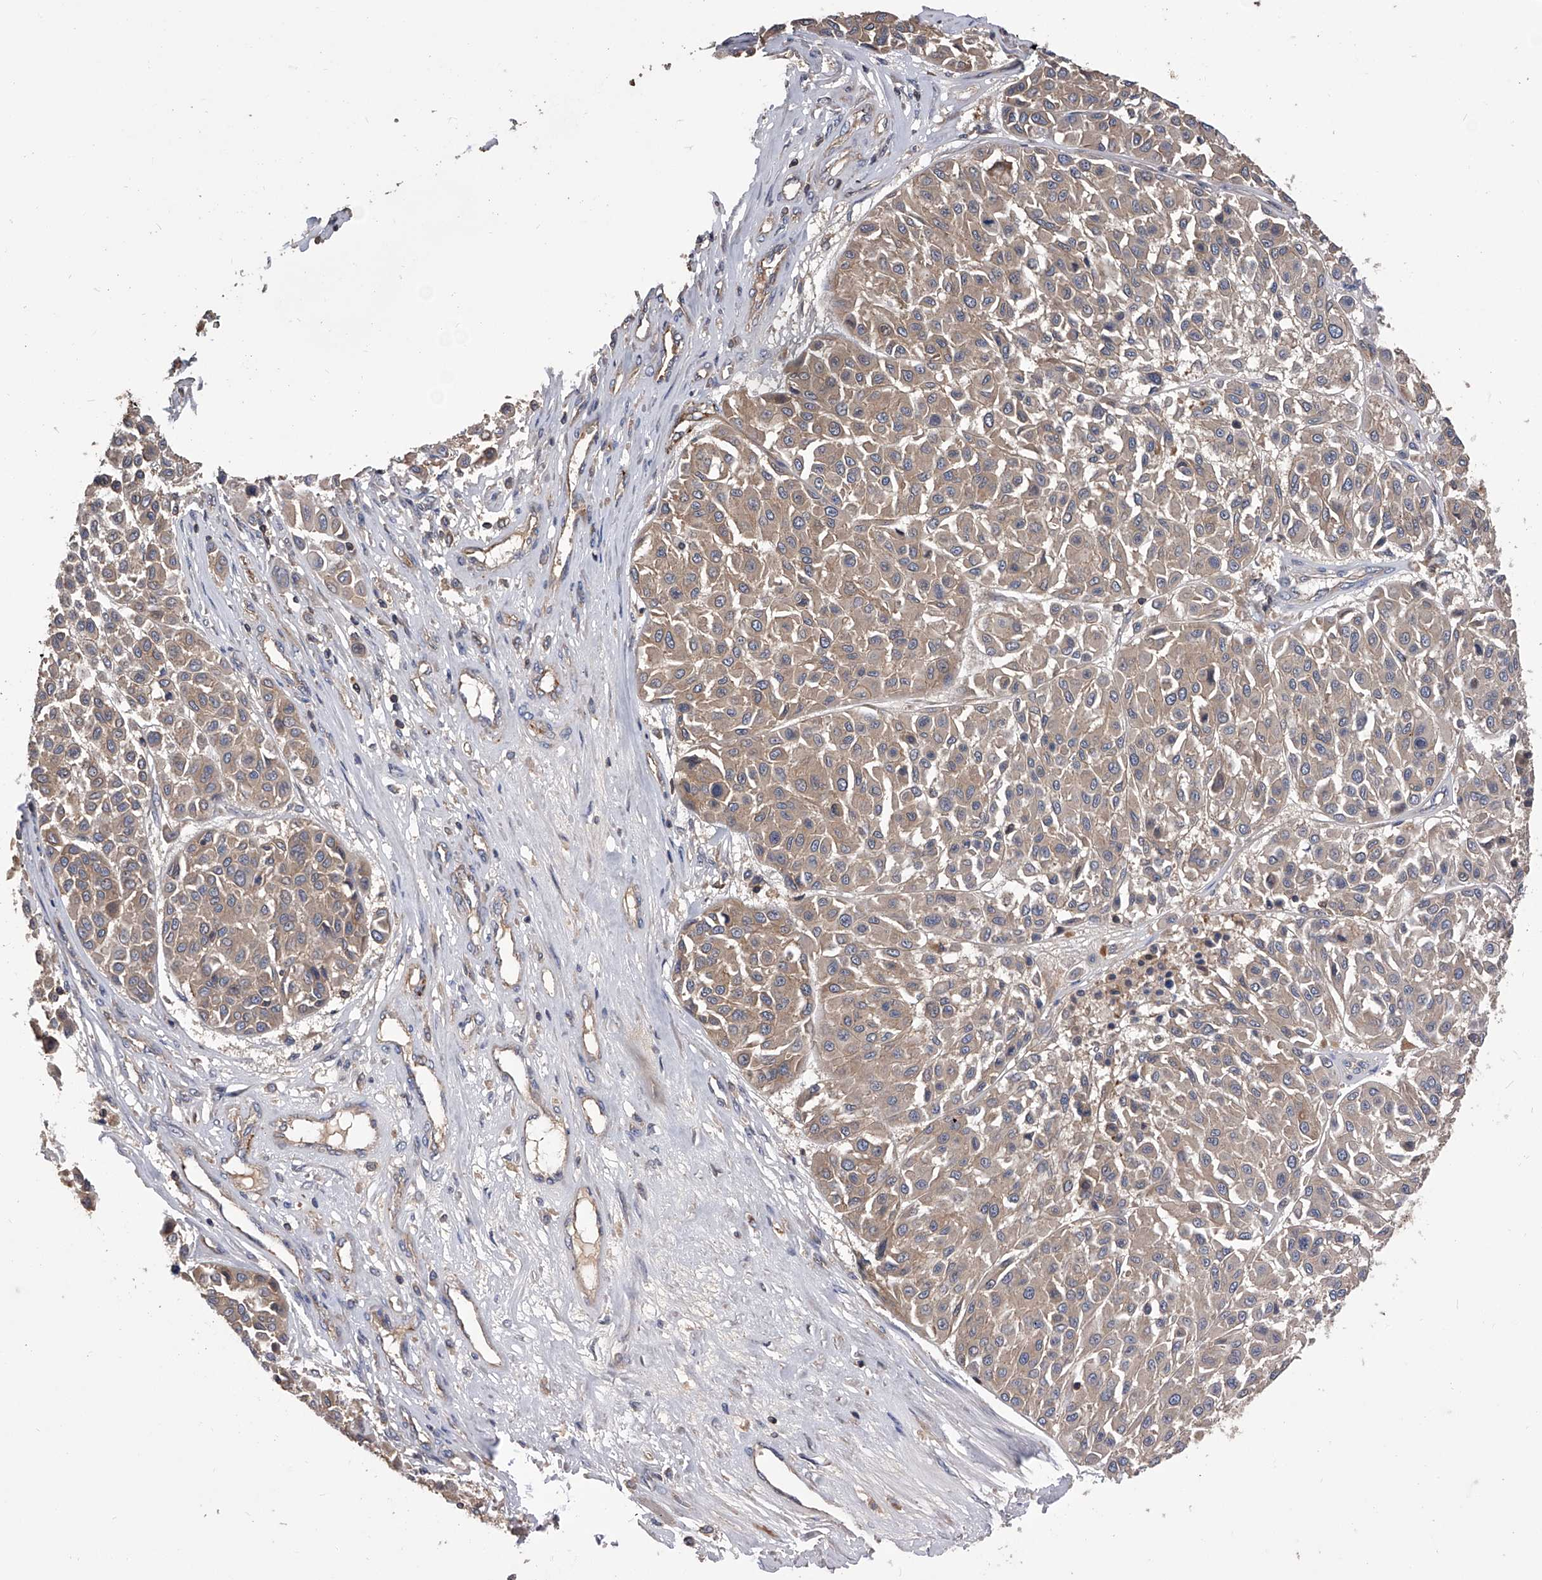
{"staining": {"intensity": "moderate", "quantity": ">75%", "location": "cytoplasmic/membranous"}, "tissue": "melanoma", "cell_type": "Tumor cells", "image_type": "cancer", "snomed": [{"axis": "morphology", "description": "Malignant melanoma, Metastatic site"}, {"axis": "topography", "description": "Soft tissue"}], "caption": "Protein staining by IHC shows moderate cytoplasmic/membranous staining in about >75% of tumor cells in malignant melanoma (metastatic site).", "gene": "CUL7", "patient": {"sex": "male", "age": 41}}